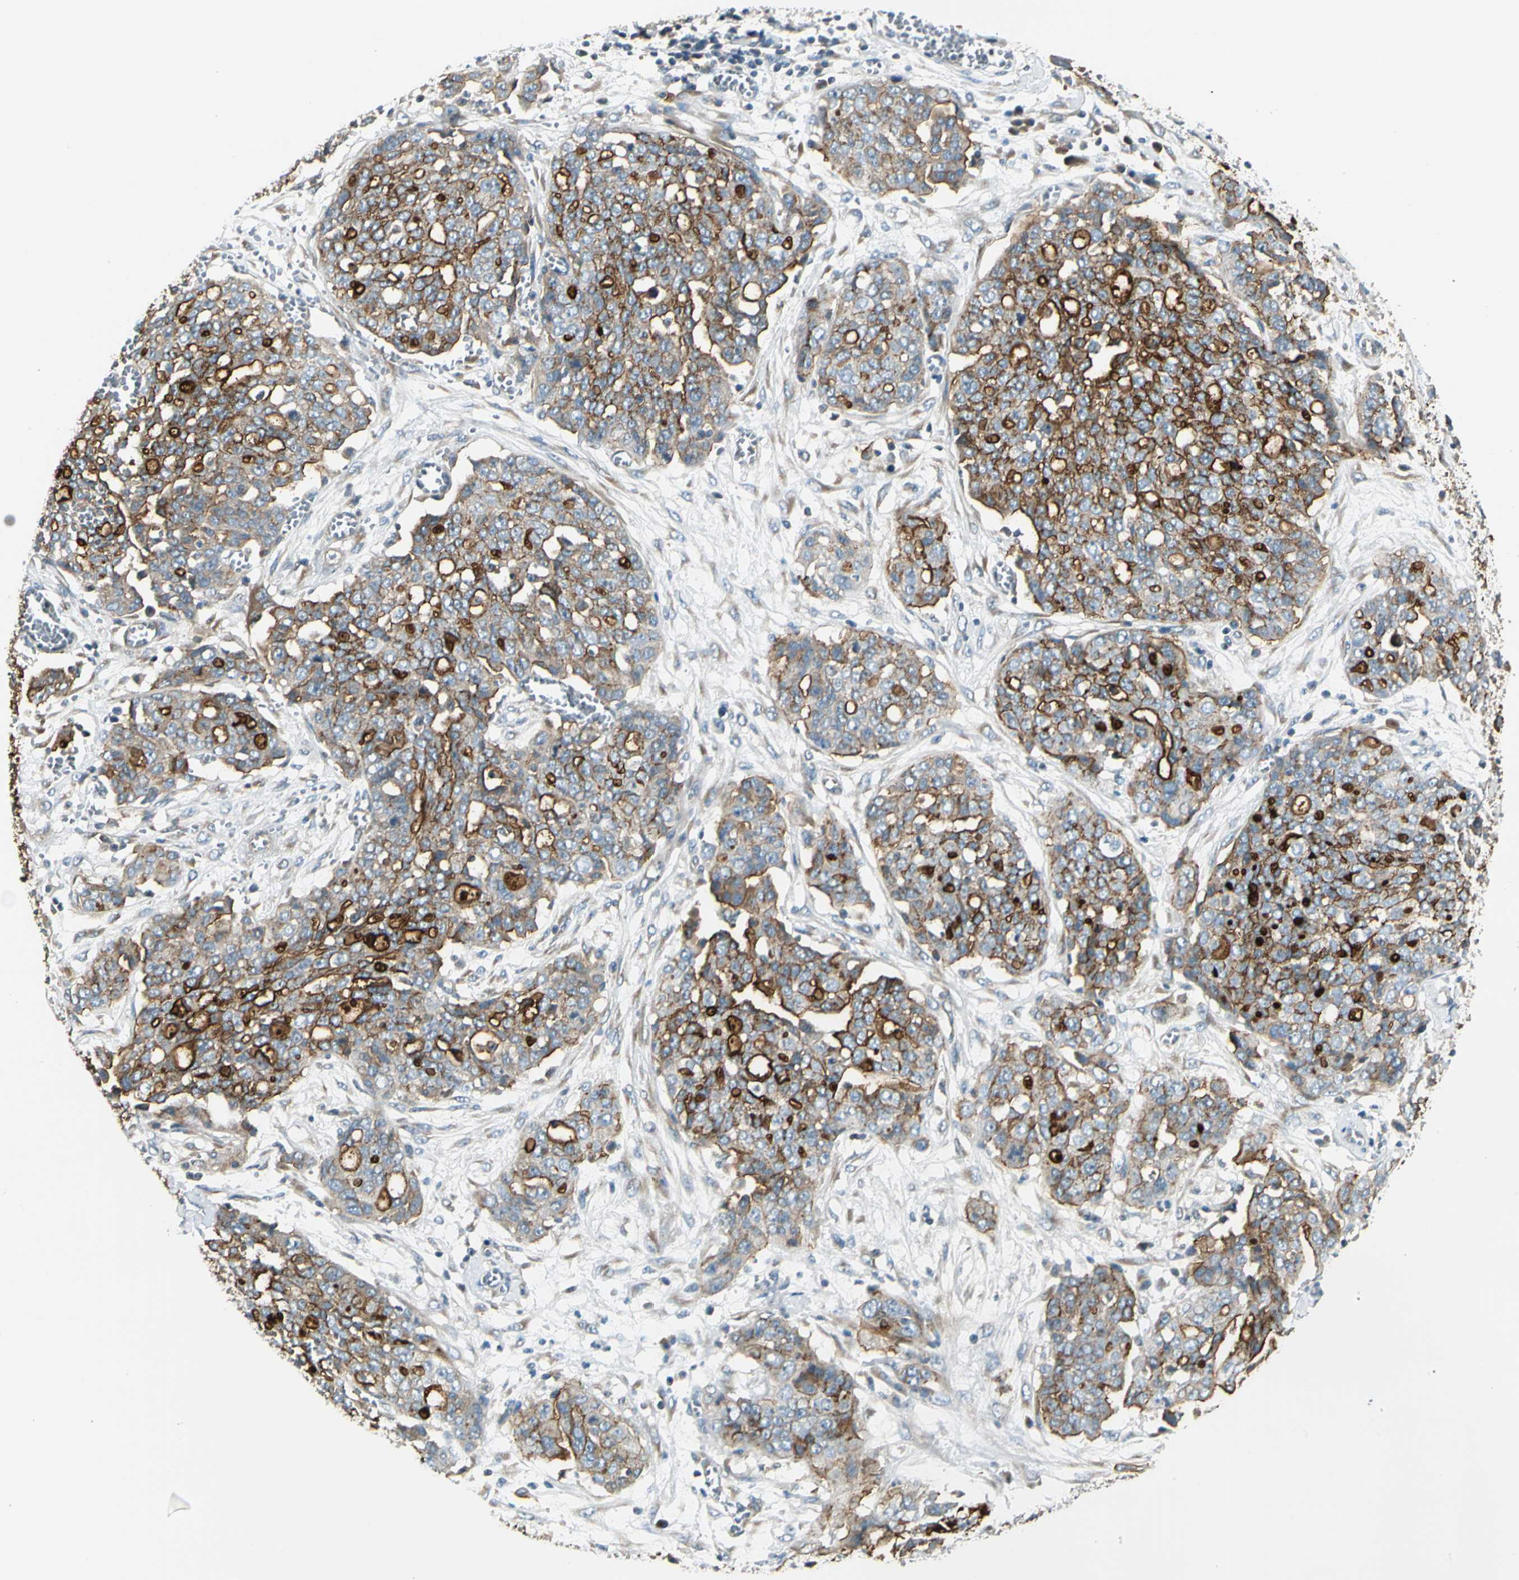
{"staining": {"intensity": "strong", "quantity": ">75%", "location": "cytoplasmic/membranous"}, "tissue": "ovarian cancer", "cell_type": "Tumor cells", "image_type": "cancer", "snomed": [{"axis": "morphology", "description": "Cystadenocarcinoma, serous, NOS"}, {"axis": "topography", "description": "Soft tissue"}, {"axis": "topography", "description": "Ovary"}], "caption": "Immunohistochemical staining of ovarian cancer exhibits high levels of strong cytoplasmic/membranous expression in about >75% of tumor cells. The staining was performed using DAB (3,3'-diaminobenzidine) to visualize the protein expression in brown, while the nuclei were stained in blue with hematoxylin (Magnification: 20x).", "gene": "BNIP1", "patient": {"sex": "female", "age": 57}}